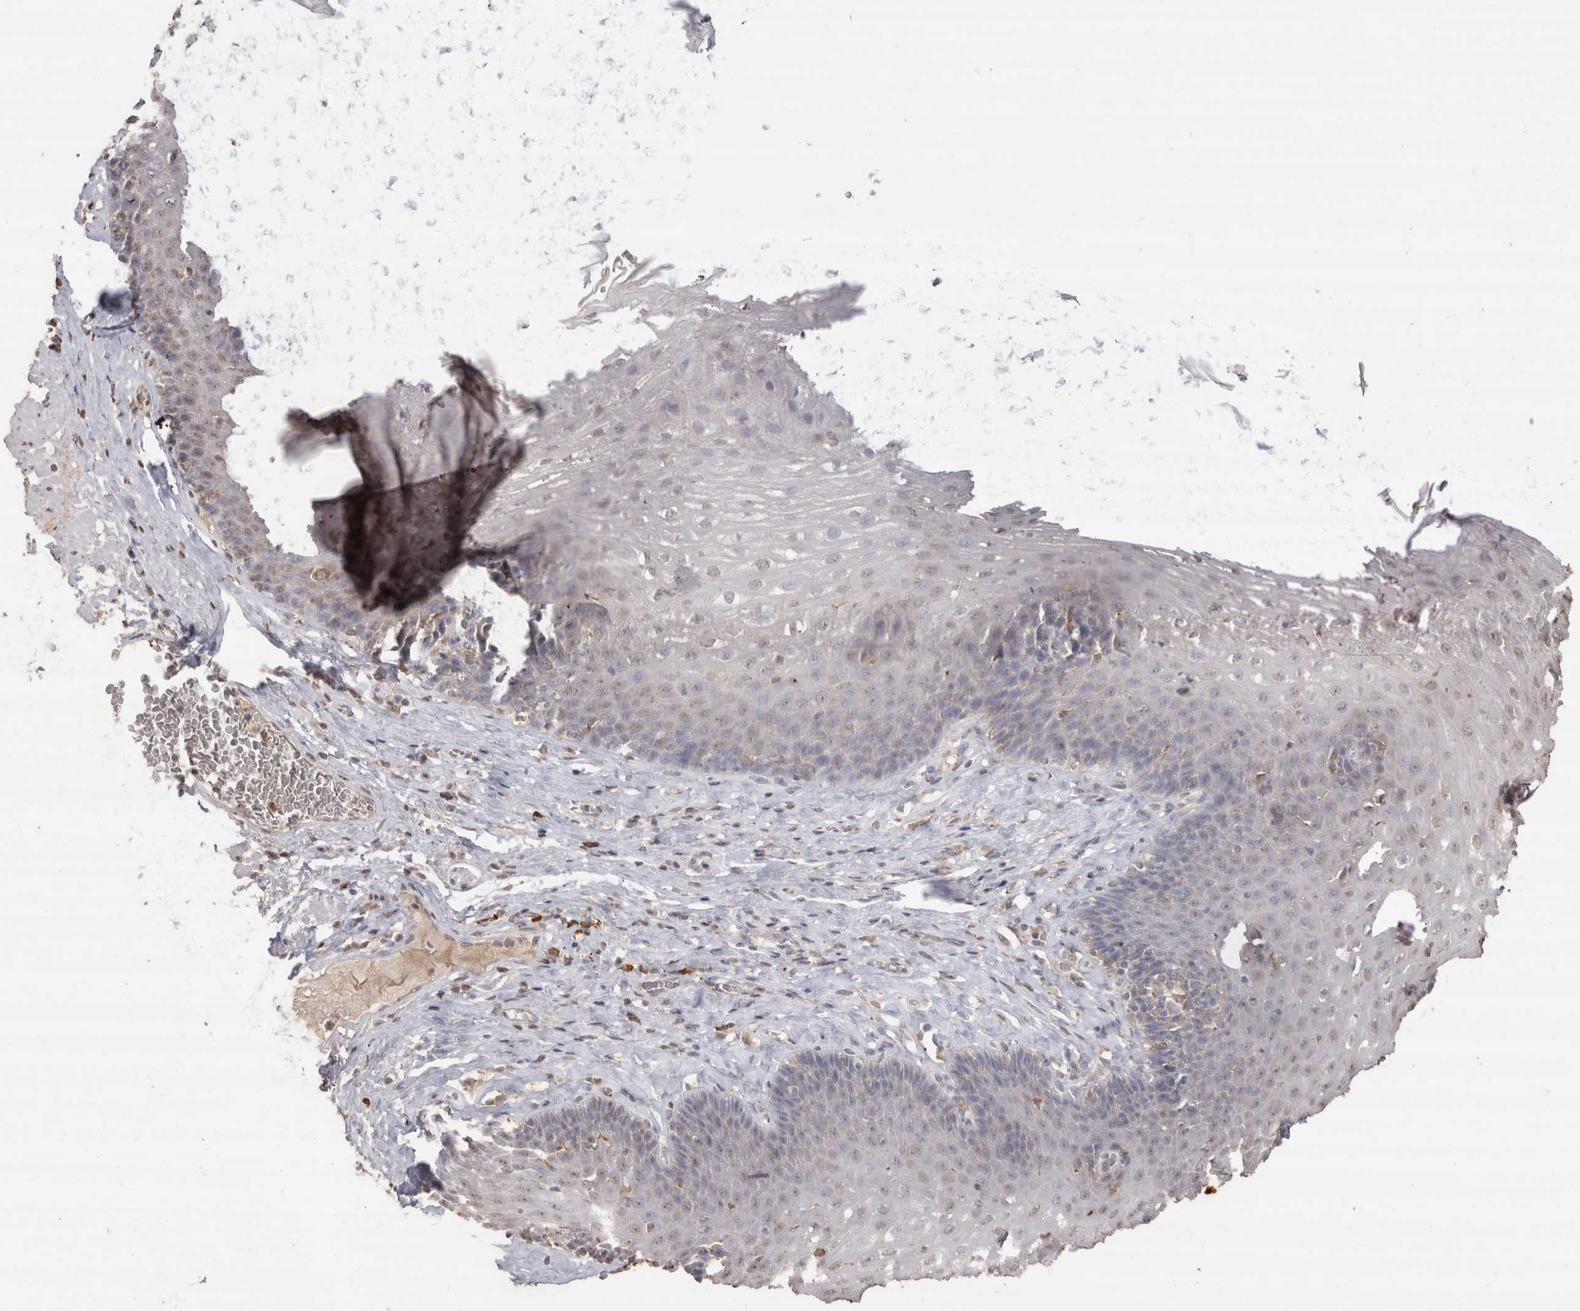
{"staining": {"intensity": "weak", "quantity": "25%-75%", "location": "nuclear"}, "tissue": "esophagus", "cell_type": "Squamous epithelial cells", "image_type": "normal", "snomed": [{"axis": "morphology", "description": "Normal tissue, NOS"}, {"axis": "topography", "description": "Esophagus"}], "caption": "Squamous epithelial cells display low levels of weak nuclear staining in about 25%-75% of cells in benign esophagus.", "gene": "CRELD2", "patient": {"sex": "female", "age": 66}}